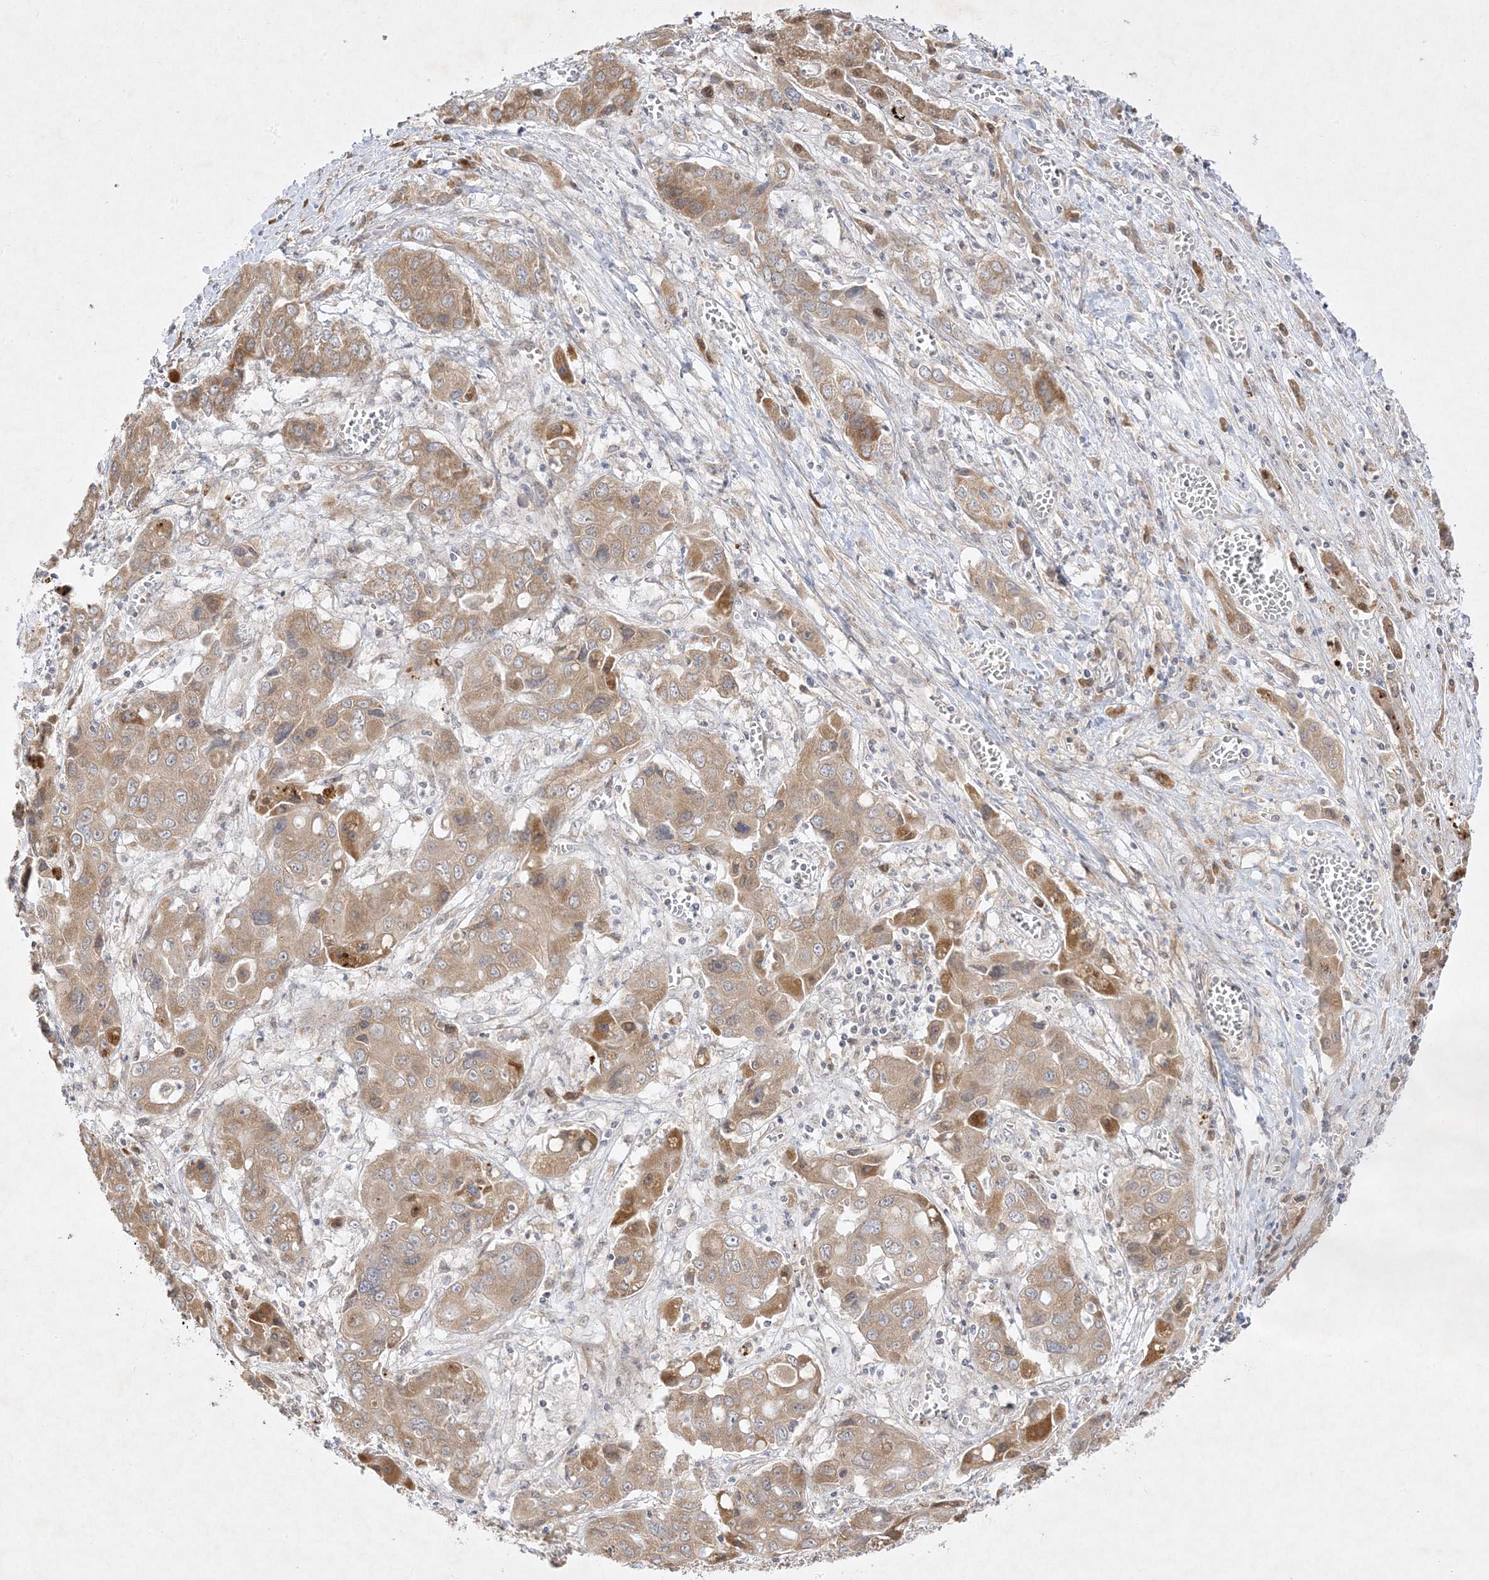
{"staining": {"intensity": "moderate", "quantity": ">75%", "location": "cytoplasmic/membranous"}, "tissue": "liver cancer", "cell_type": "Tumor cells", "image_type": "cancer", "snomed": [{"axis": "morphology", "description": "Cholangiocarcinoma"}, {"axis": "topography", "description": "Liver"}], "caption": "The micrograph demonstrates immunohistochemical staining of liver cancer (cholangiocarcinoma). There is moderate cytoplasmic/membranous positivity is appreciated in about >75% of tumor cells.", "gene": "C2CD2", "patient": {"sex": "male", "age": 67}}